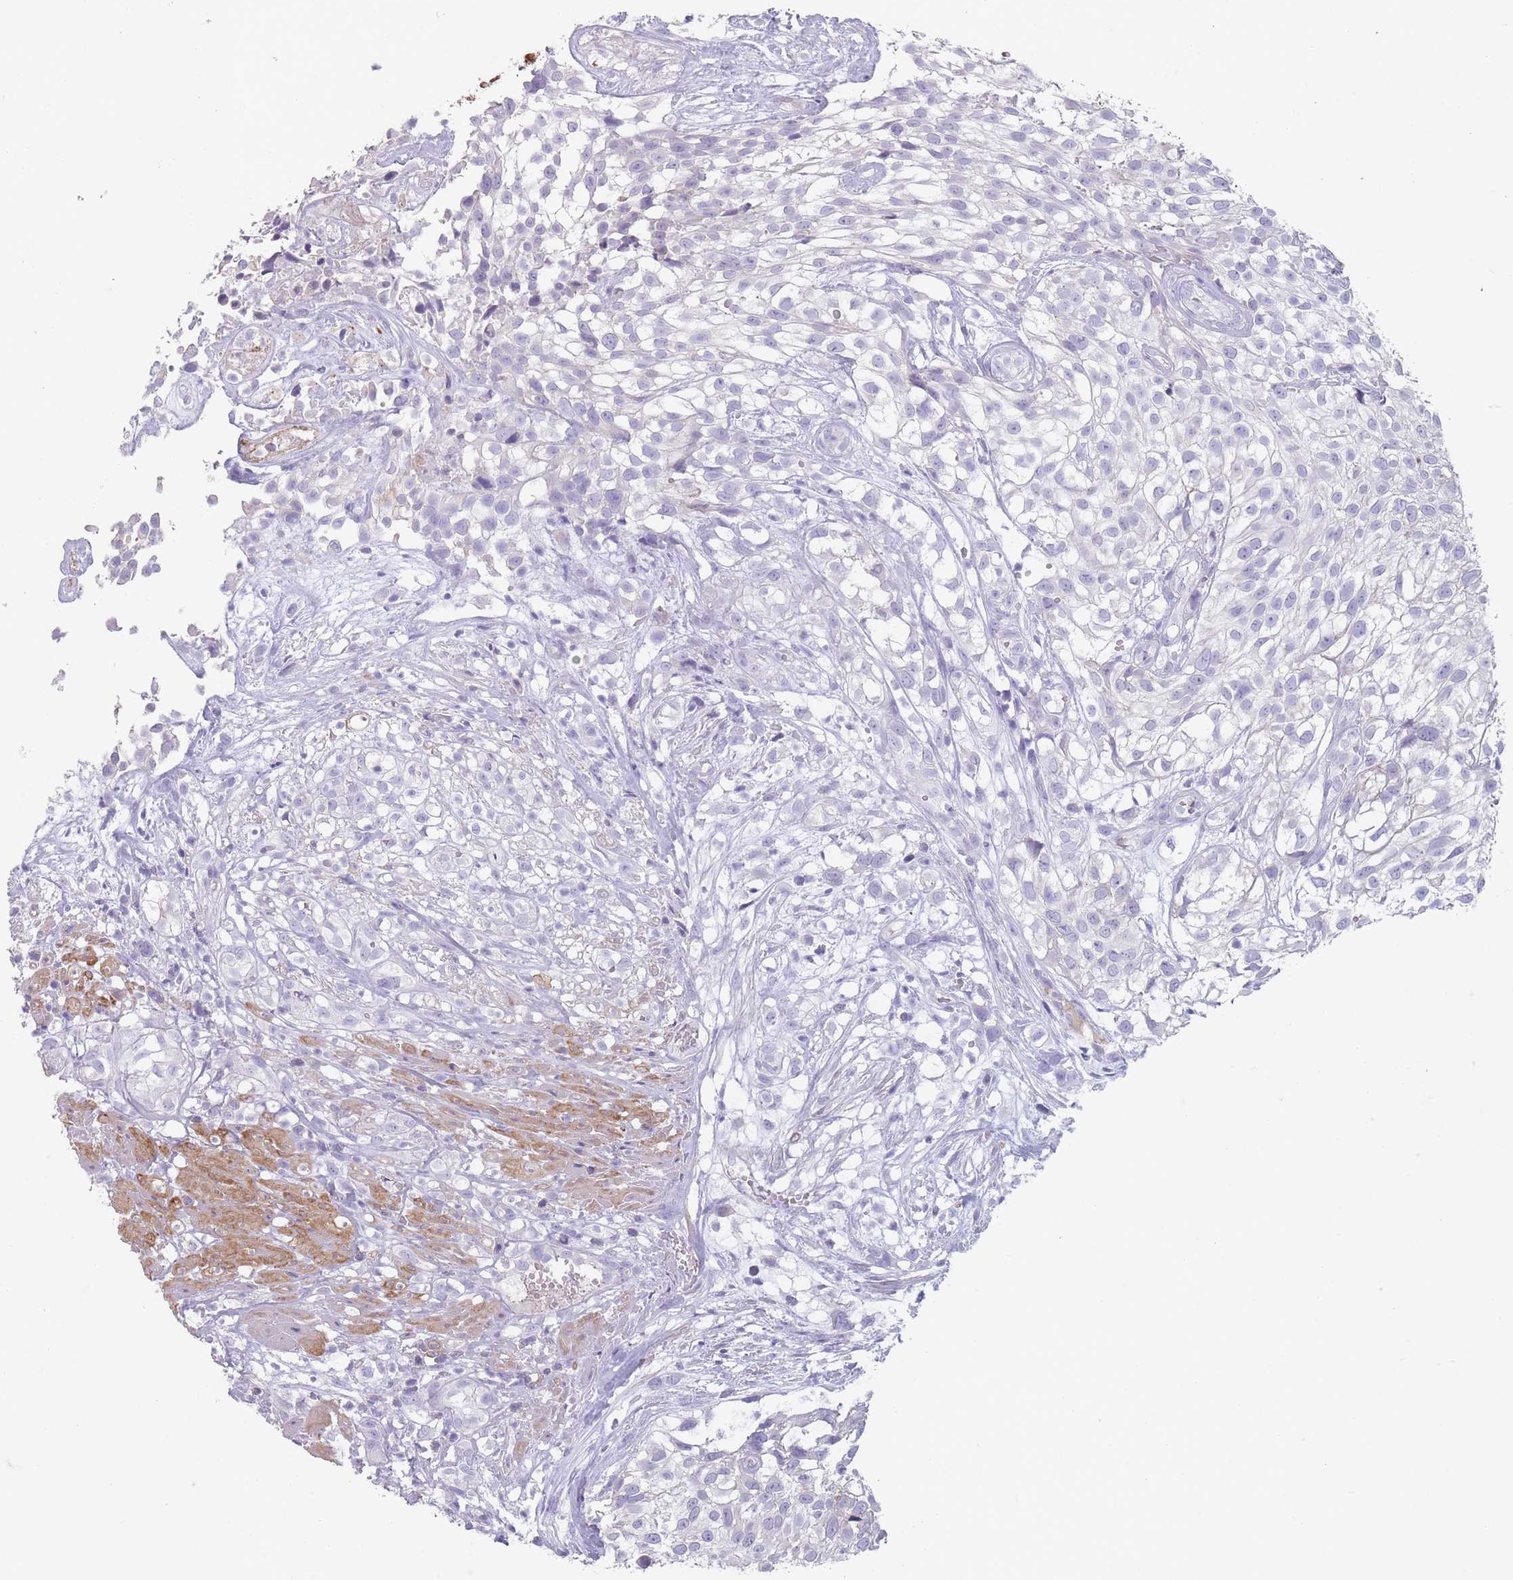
{"staining": {"intensity": "negative", "quantity": "none", "location": "none"}, "tissue": "urothelial cancer", "cell_type": "Tumor cells", "image_type": "cancer", "snomed": [{"axis": "morphology", "description": "Urothelial carcinoma, High grade"}, {"axis": "topography", "description": "Urinary bladder"}], "caption": "DAB immunohistochemical staining of human urothelial carcinoma (high-grade) reveals no significant positivity in tumor cells.", "gene": "RHBG", "patient": {"sex": "male", "age": 56}}